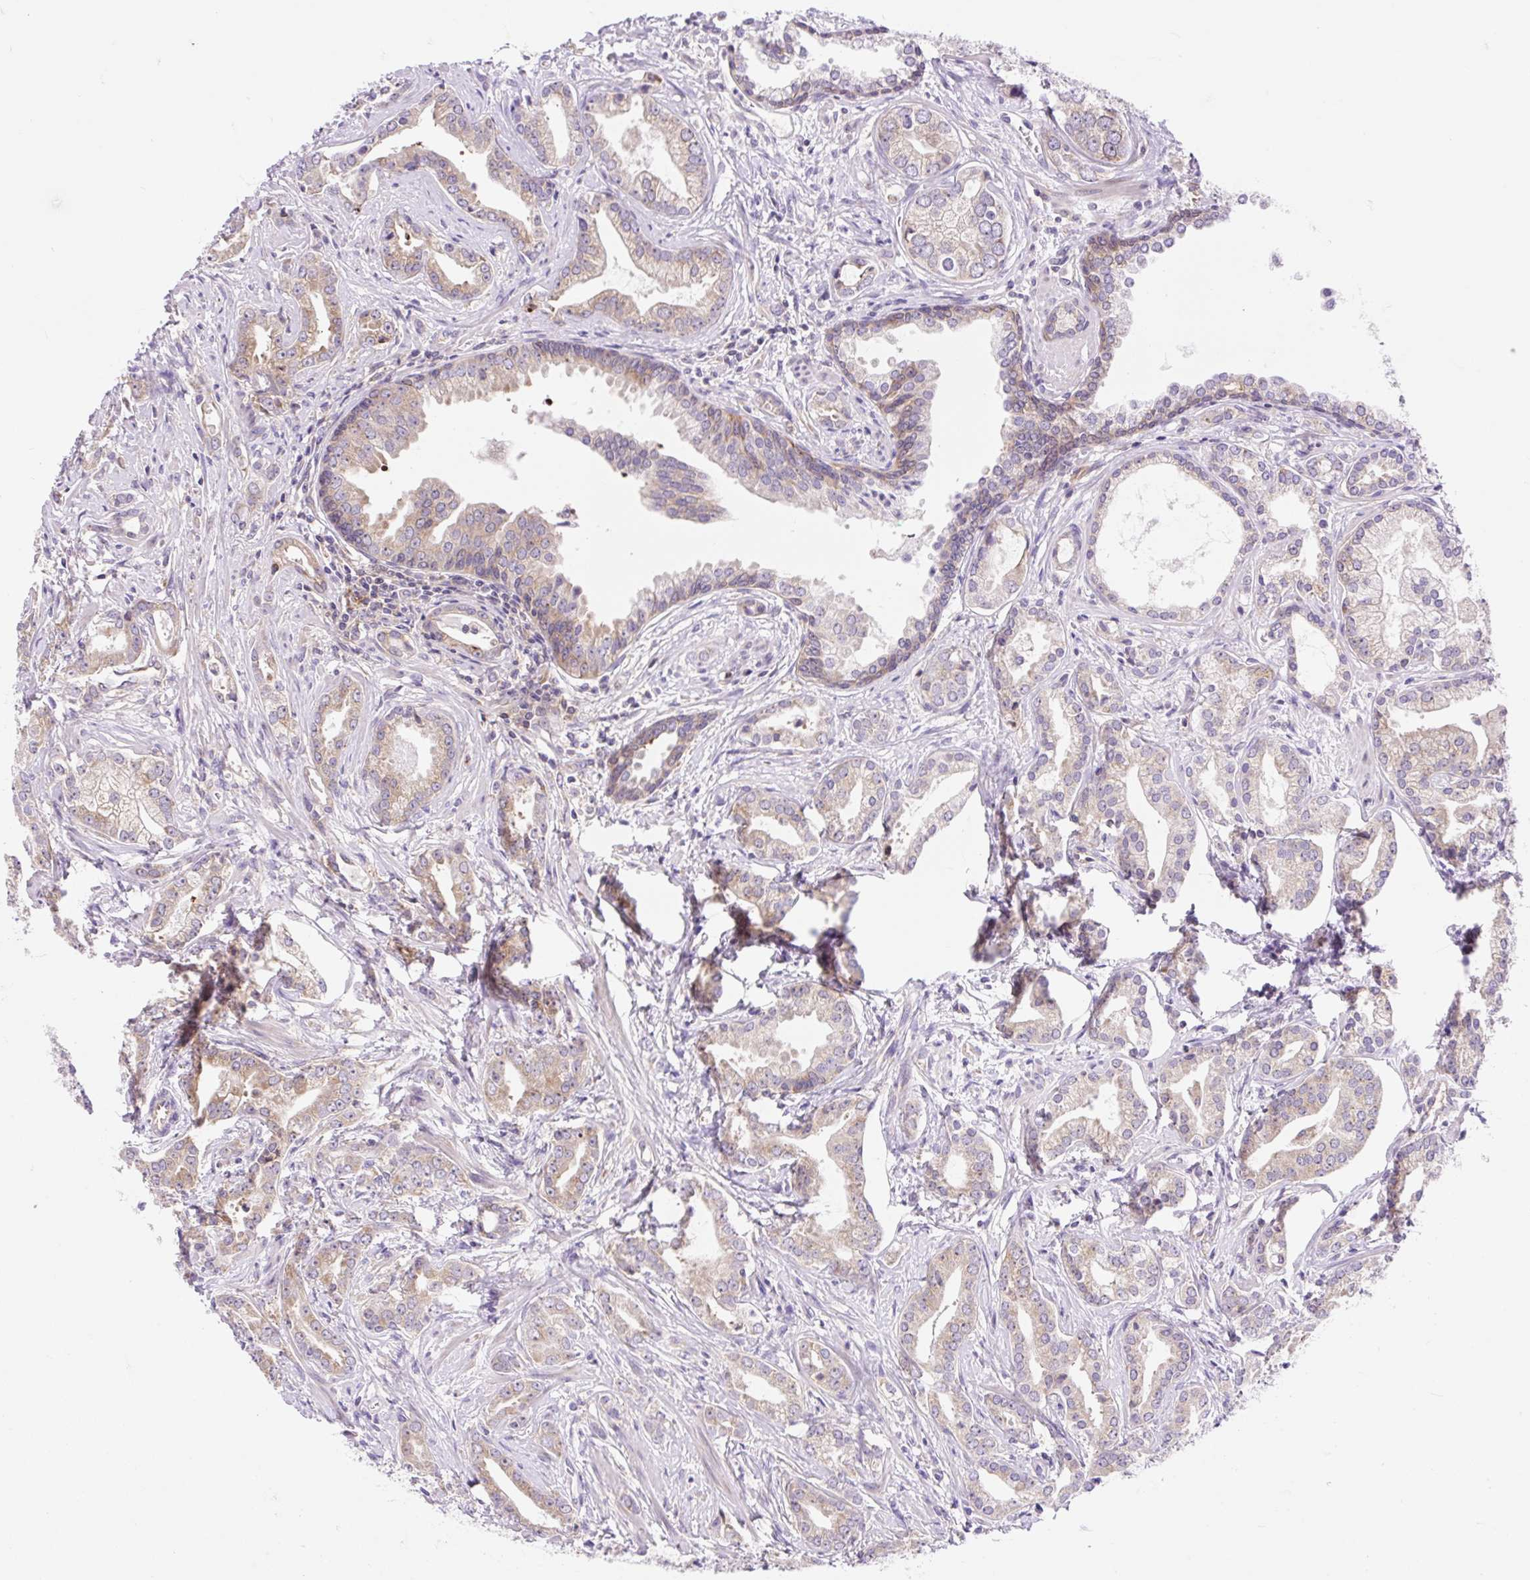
{"staining": {"intensity": "weak", "quantity": "25%-75%", "location": "cytoplasmic/membranous"}, "tissue": "prostate cancer", "cell_type": "Tumor cells", "image_type": "cancer", "snomed": [{"axis": "morphology", "description": "Adenocarcinoma, Medium grade"}, {"axis": "topography", "description": "Prostate"}], "caption": "Immunohistochemical staining of medium-grade adenocarcinoma (prostate) demonstrates low levels of weak cytoplasmic/membranous protein expression in approximately 25%-75% of tumor cells.", "gene": "GPR45", "patient": {"sex": "male", "age": 57}}